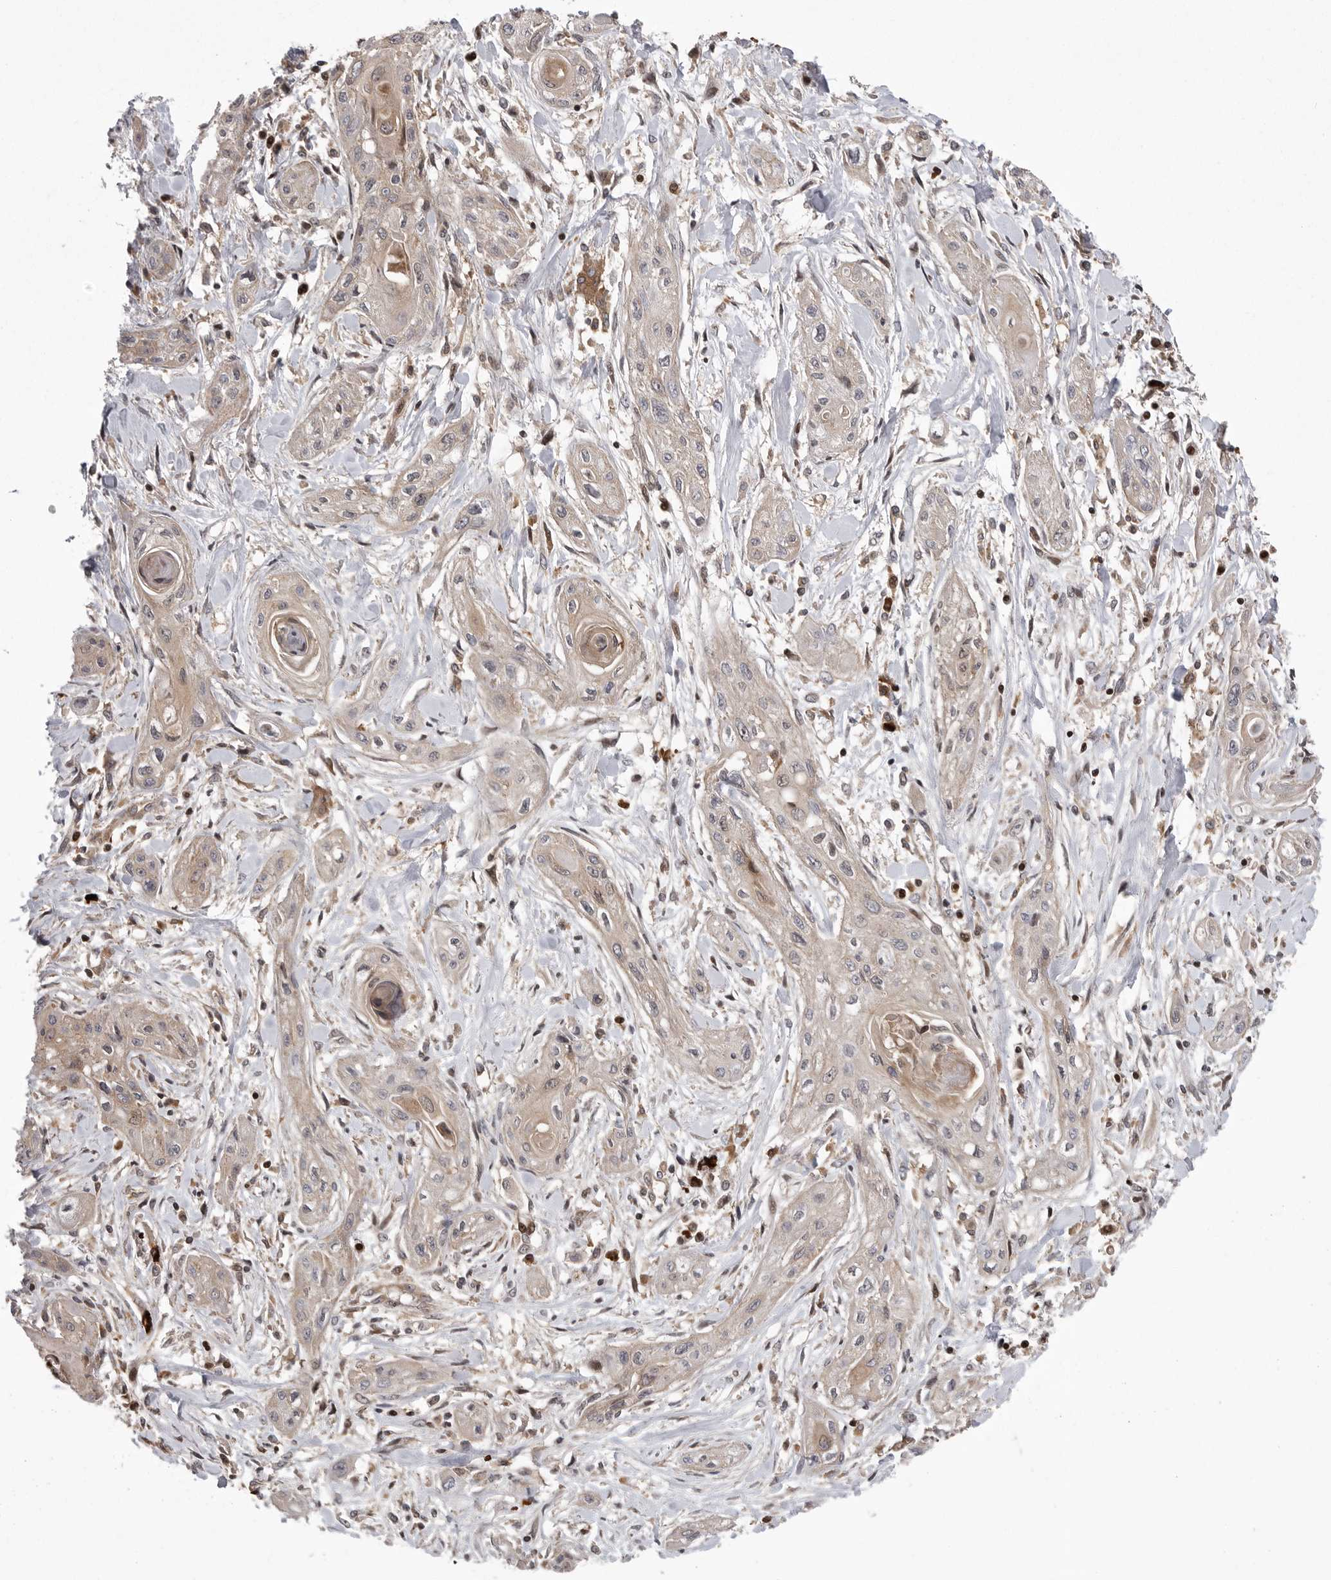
{"staining": {"intensity": "negative", "quantity": "none", "location": "none"}, "tissue": "lung cancer", "cell_type": "Tumor cells", "image_type": "cancer", "snomed": [{"axis": "morphology", "description": "Squamous cell carcinoma, NOS"}, {"axis": "topography", "description": "Lung"}], "caption": "An image of lung cancer stained for a protein demonstrates no brown staining in tumor cells.", "gene": "OXR1", "patient": {"sex": "female", "age": 47}}